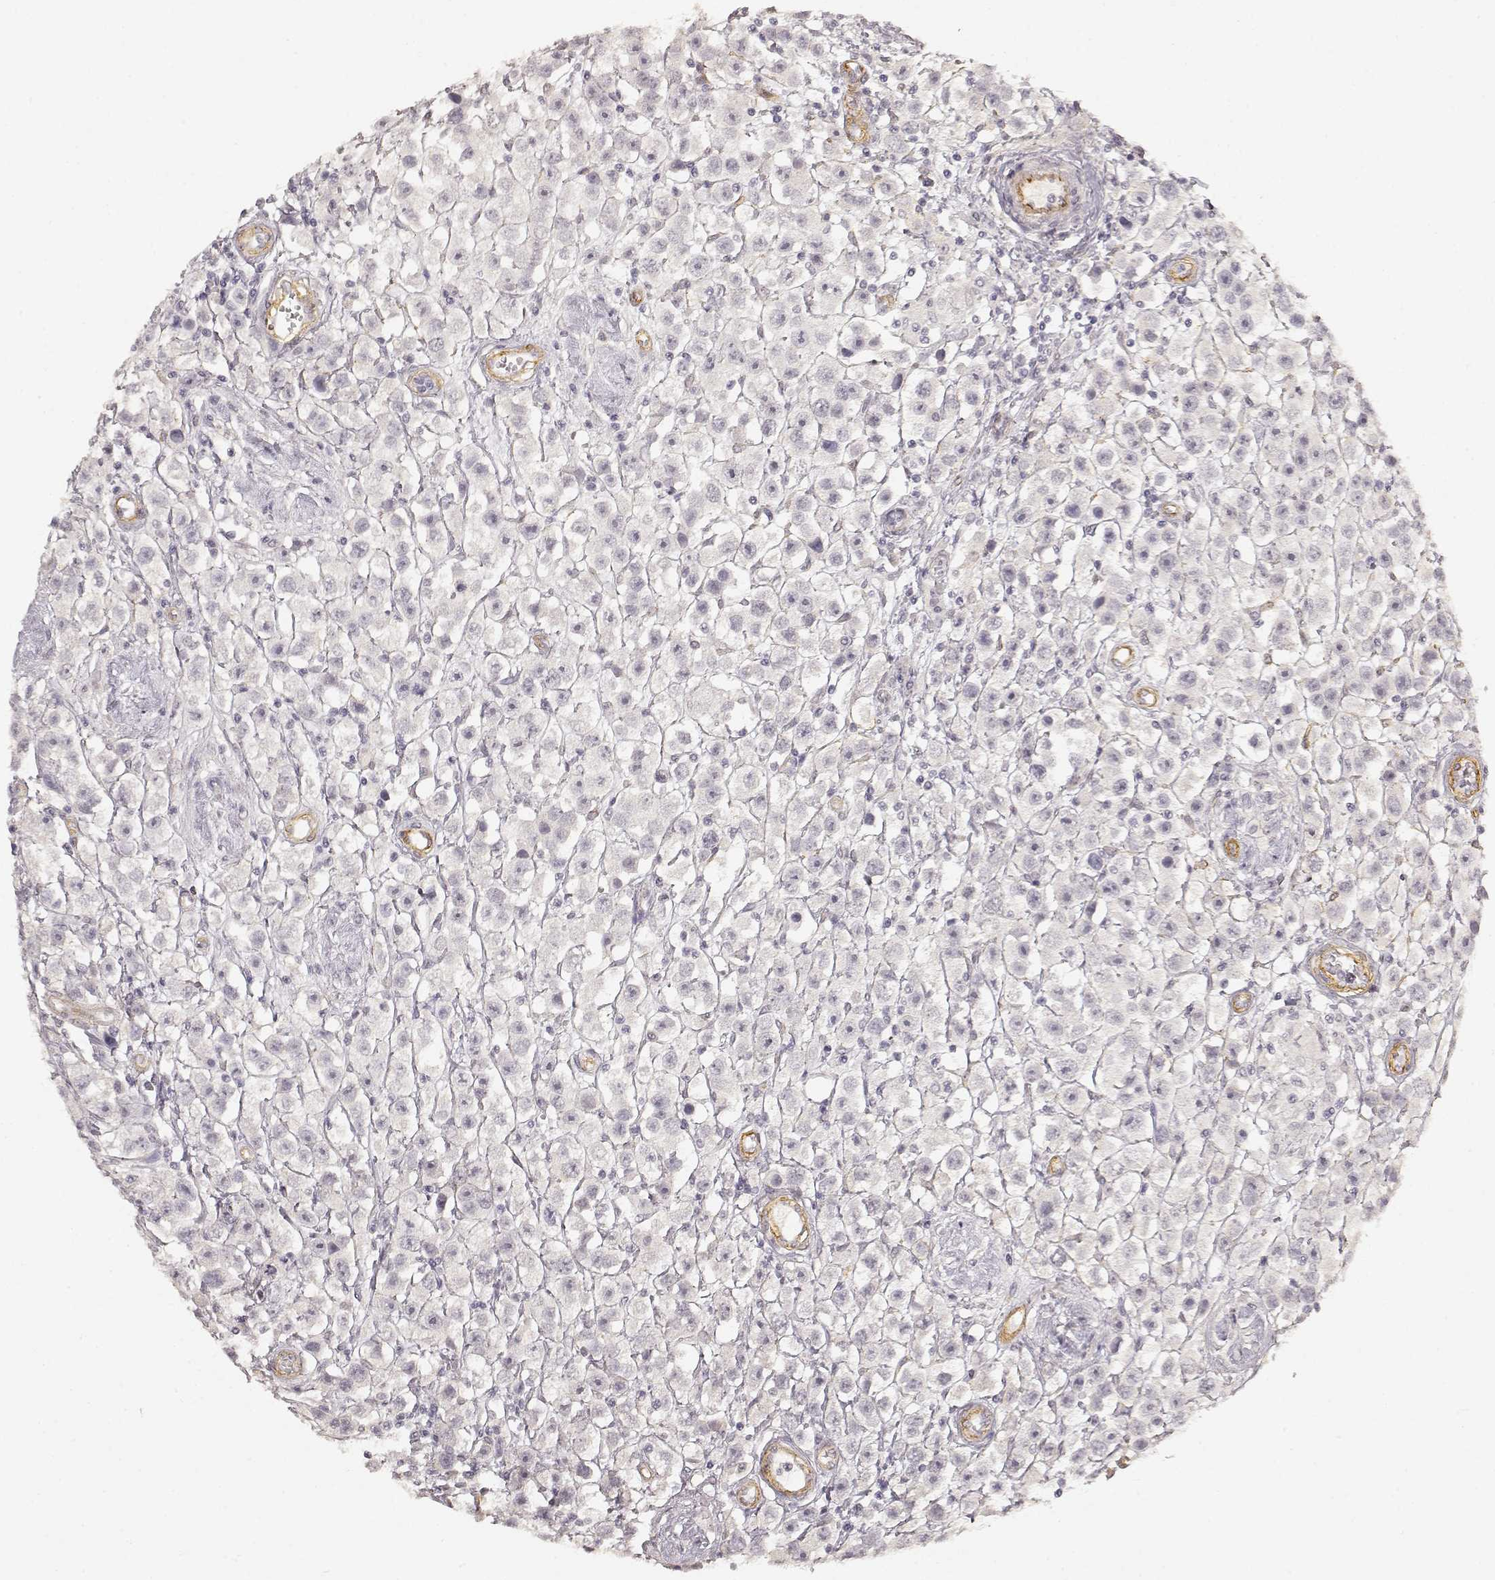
{"staining": {"intensity": "negative", "quantity": "none", "location": "none"}, "tissue": "testis cancer", "cell_type": "Tumor cells", "image_type": "cancer", "snomed": [{"axis": "morphology", "description": "Seminoma, NOS"}, {"axis": "topography", "description": "Testis"}], "caption": "Immunohistochemistry of human seminoma (testis) exhibits no staining in tumor cells. (Brightfield microscopy of DAB immunohistochemistry (IHC) at high magnification).", "gene": "LAMA4", "patient": {"sex": "male", "age": 45}}